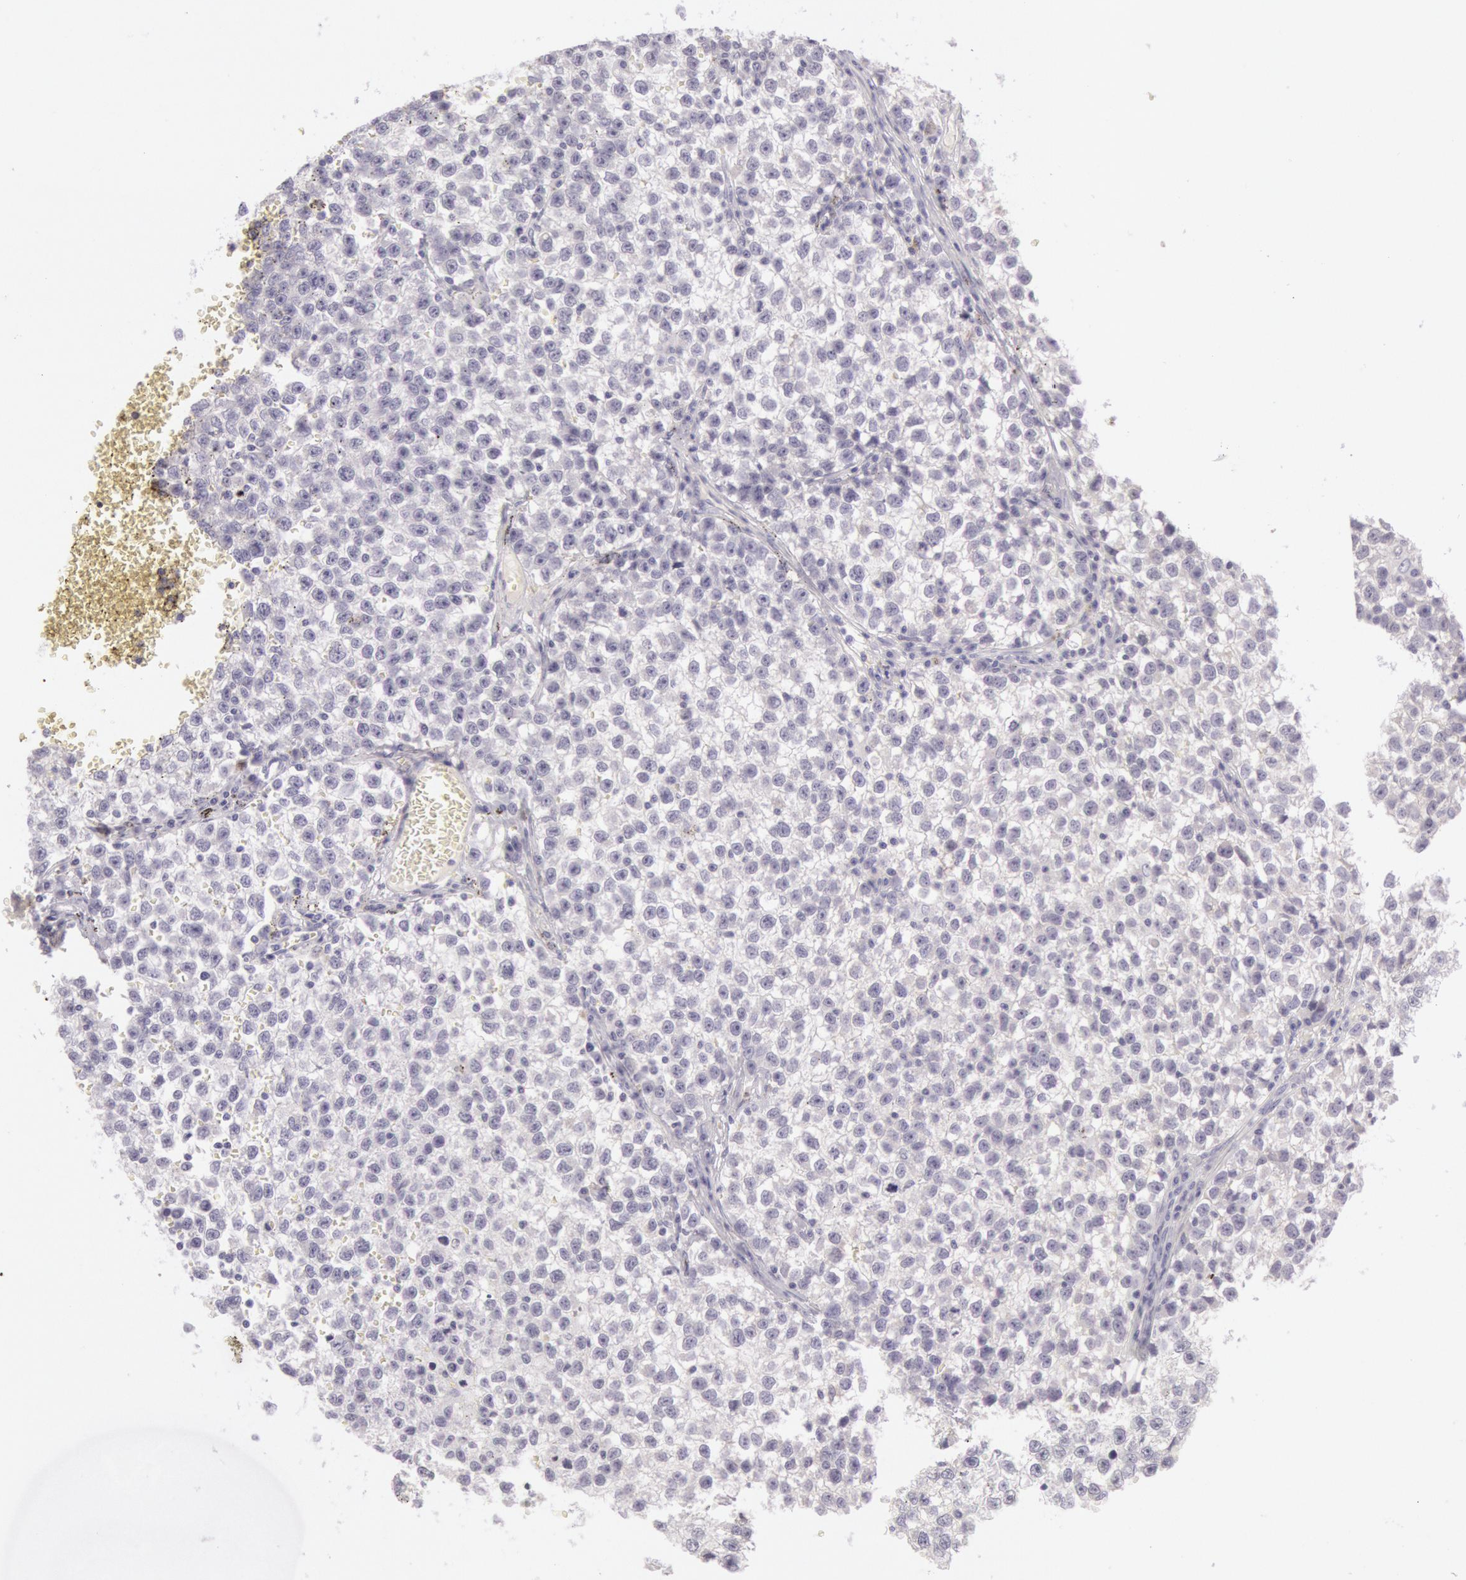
{"staining": {"intensity": "negative", "quantity": "none", "location": "none"}, "tissue": "testis cancer", "cell_type": "Tumor cells", "image_type": "cancer", "snomed": [{"axis": "morphology", "description": "Seminoma, NOS"}, {"axis": "topography", "description": "Testis"}], "caption": "IHC of human testis cancer reveals no expression in tumor cells.", "gene": "CKB", "patient": {"sex": "male", "age": 35}}